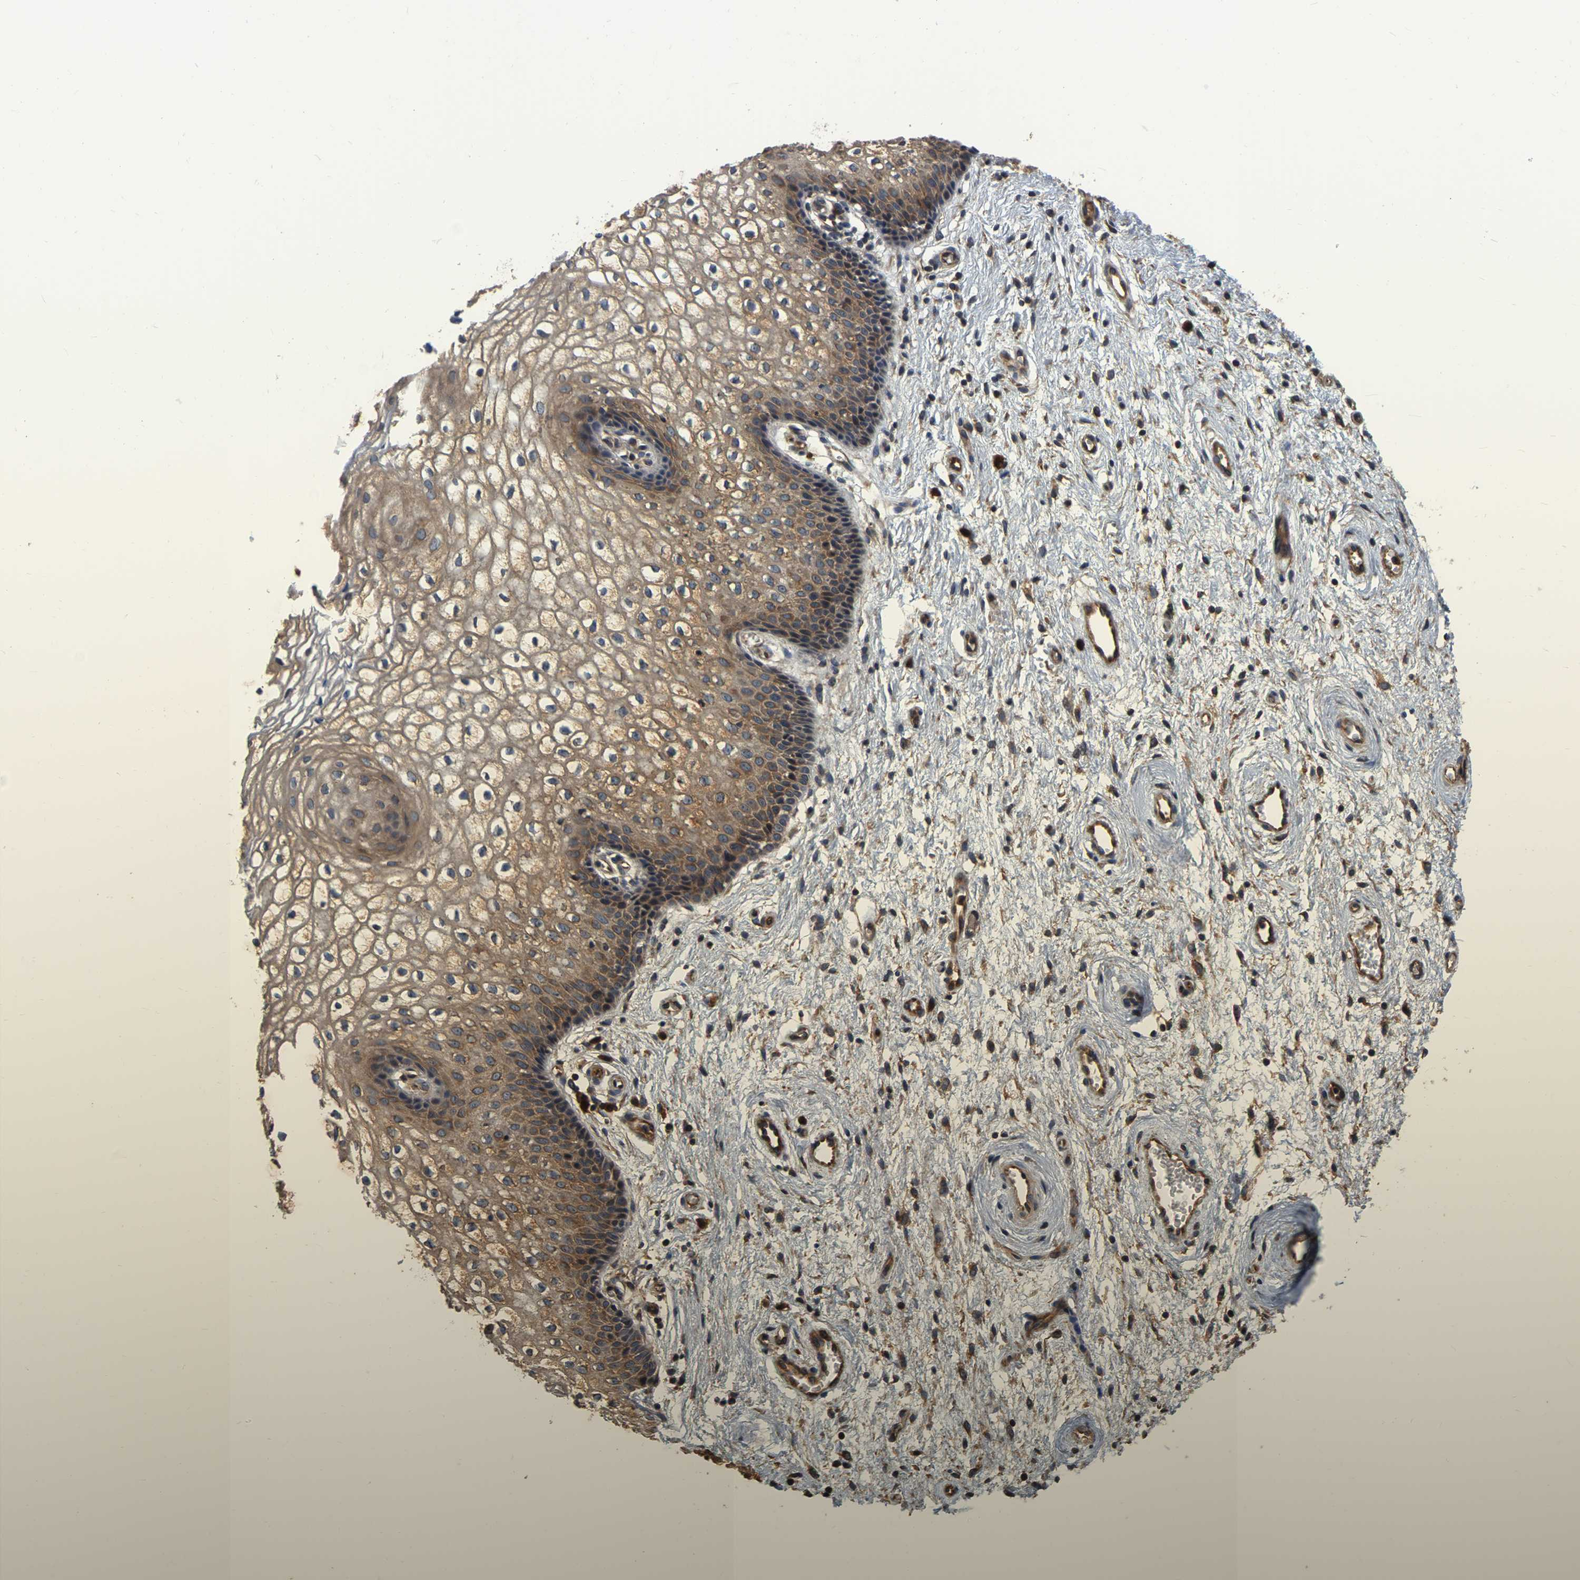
{"staining": {"intensity": "moderate", "quantity": ">75%", "location": "cytoplasmic/membranous"}, "tissue": "vagina", "cell_type": "Squamous epithelial cells", "image_type": "normal", "snomed": [{"axis": "morphology", "description": "Normal tissue, NOS"}, {"axis": "topography", "description": "Vagina"}], "caption": "This histopathology image shows IHC staining of normal human vagina, with medium moderate cytoplasmic/membranous expression in about >75% of squamous epithelial cells.", "gene": "GARS1", "patient": {"sex": "female", "age": 34}}